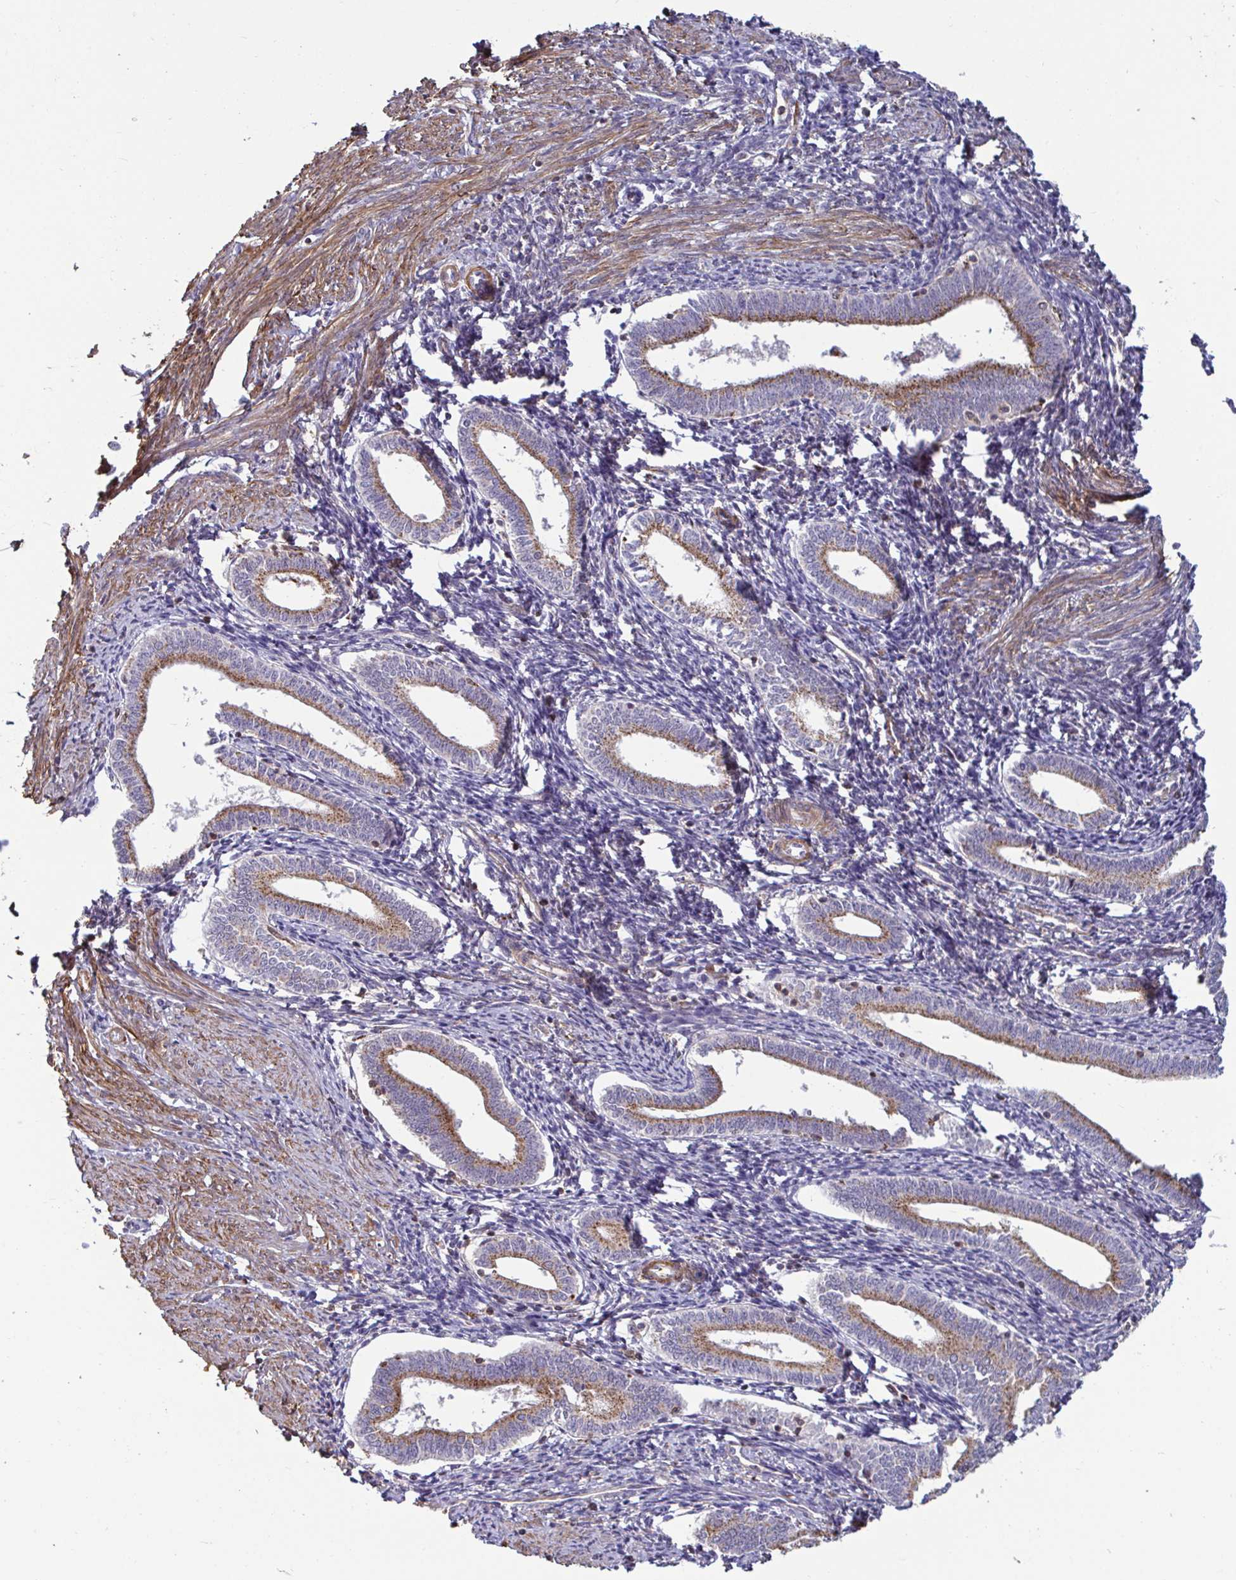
{"staining": {"intensity": "weak", "quantity": "25%-75%", "location": "cytoplasmic/membranous"}, "tissue": "endometrium", "cell_type": "Cells in endometrial stroma", "image_type": "normal", "snomed": [{"axis": "morphology", "description": "Normal tissue, NOS"}, {"axis": "topography", "description": "Endometrium"}], "caption": "An IHC photomicrograph of benign tissue is shown. Protein staining in brown shows weak cytoplasmic/membranous positivity in endometrium within cells in endometrial stroma. (brown staining indicates protein expression, while blue staining denotes nuclei).", "gene": "SPRY1", "patient": {"sex": "female", "age": 41}}